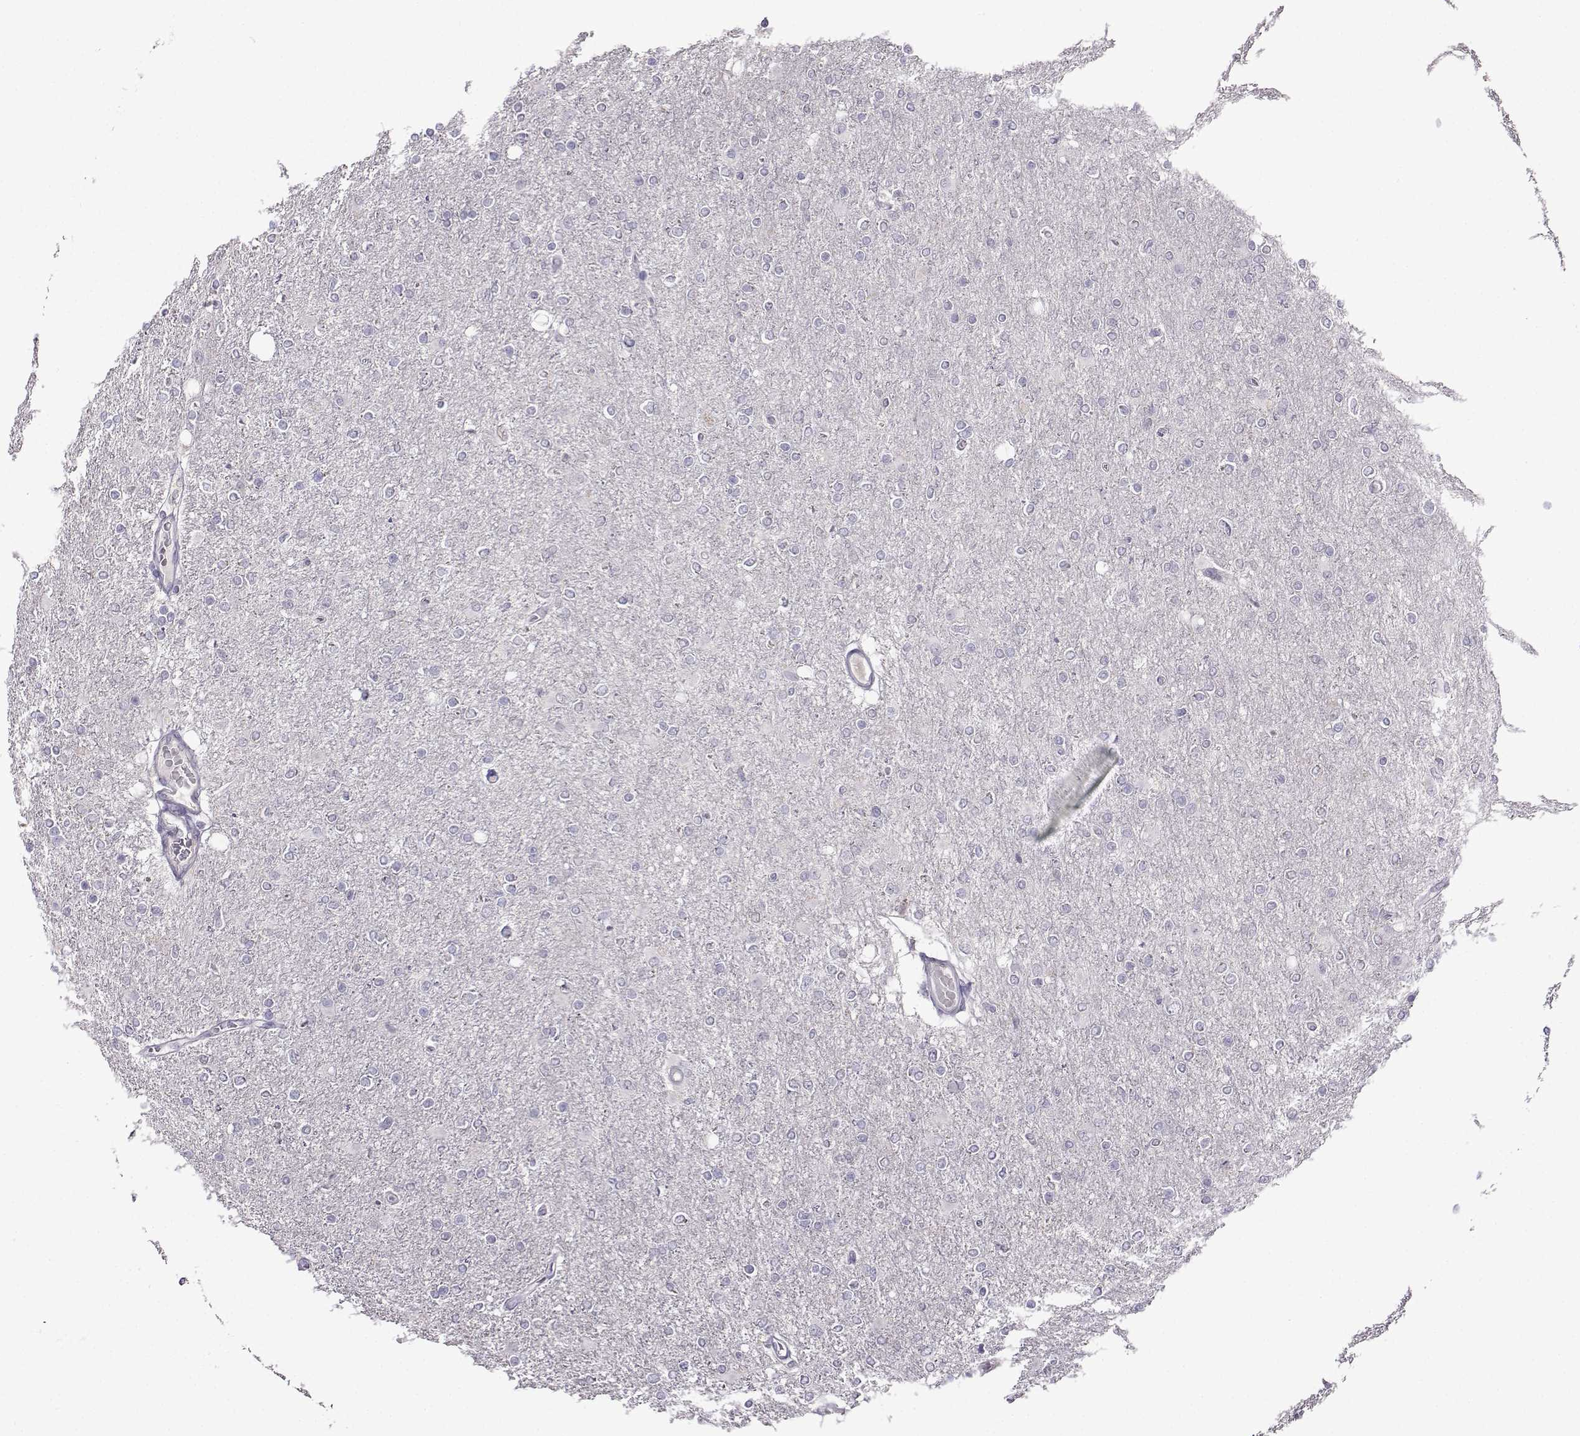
{"staining": {"intensity": "negative", "quantity": "none", "location": "none"}, "tissue": "glioma", "cell_type": "Tumor cells", "image_type": "cancer", "snomed": [{"axis": "morphology", "description": "Glioma, malignant, High grade"}, {"axis": "topography", "description": "Cerebral cortex"}], "caption": "A high-resolution photomicrograph shows IHC staining of glioma, which shows no significant expression in tumor cells.", "gene": "CRYBB1", "patient": {"sex": "male", "age": 70}}